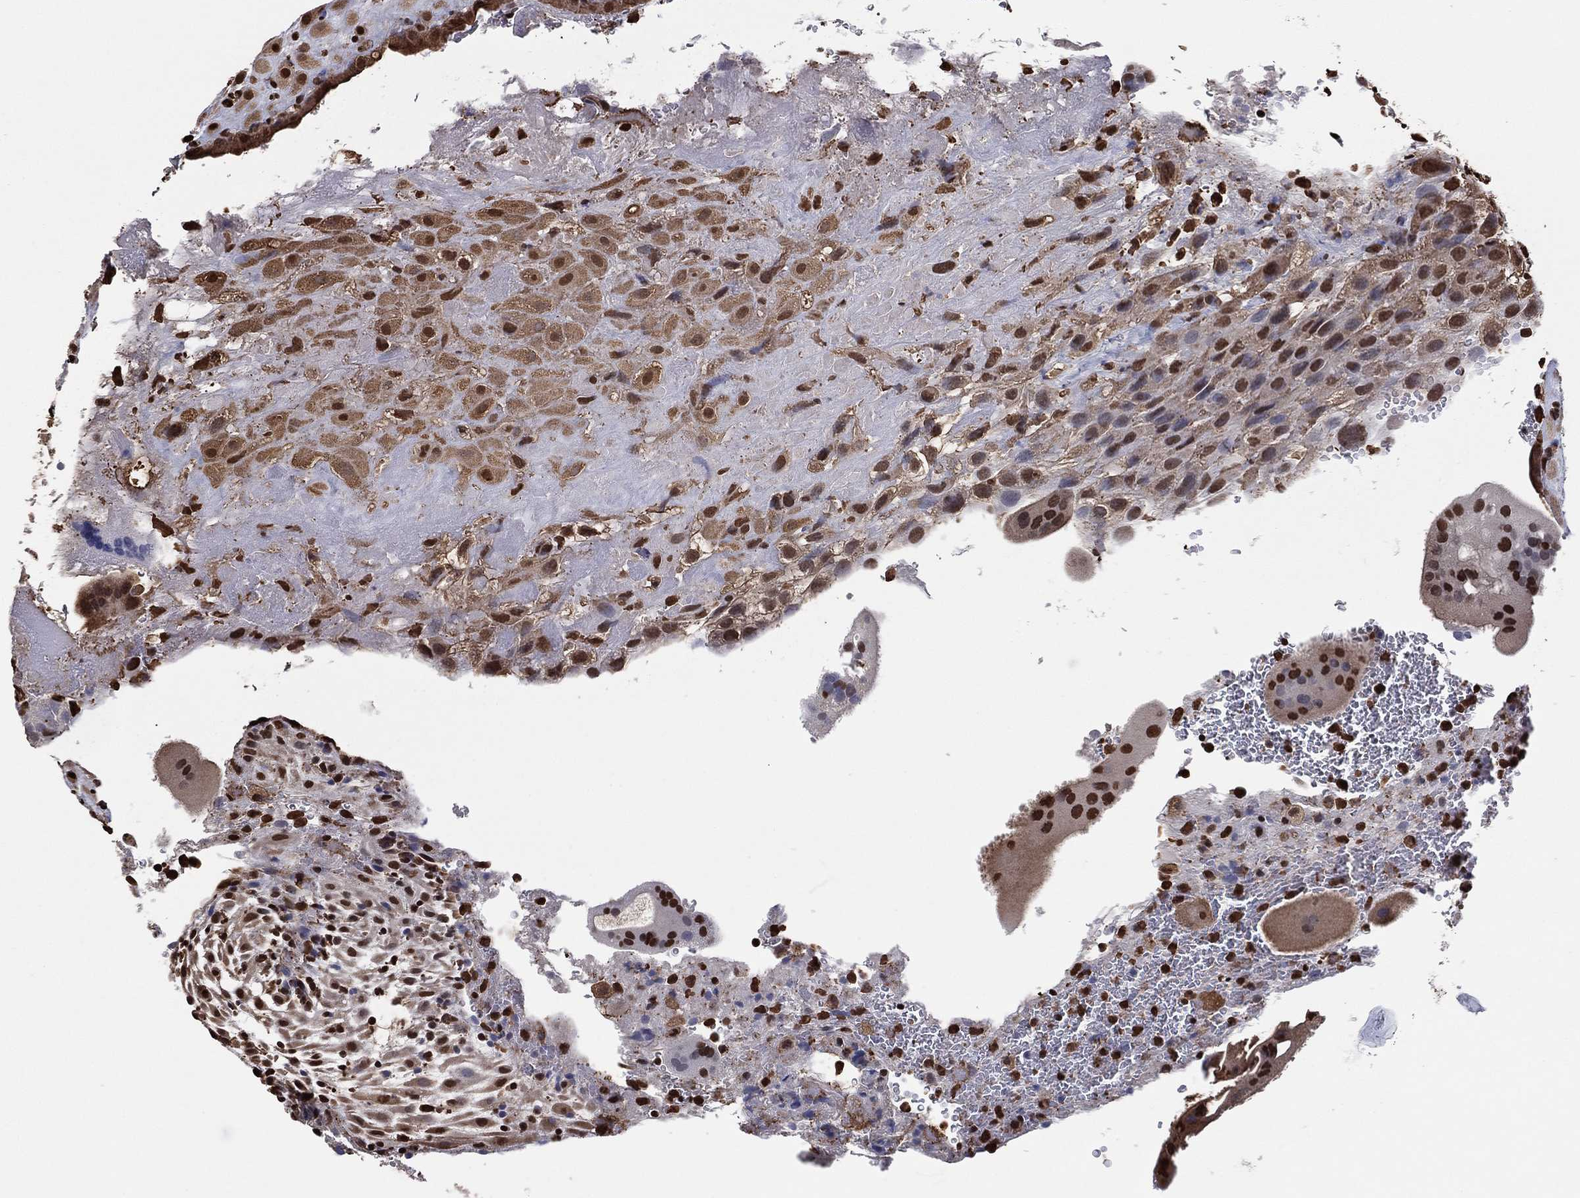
{"staining": {"intensity": "moderate", "quantity": "25%-75%", "location": "nuclear"}, "tissue": "placenta", "cell_type": "Decidual cells", "image_type": "normal", "snomed": [{"axis": "morphology", "description": "Normal tissue, NOS"}, {"axis": "topography", "description": "Placenta"}], "caption": "This is an image of immunohistochemistry staining of unremarkable placenta, which shows moderate expression in the nuclear of decidual cells.", "gene": "GAPDH", "patient": {"sex": "female", "age": 19}}